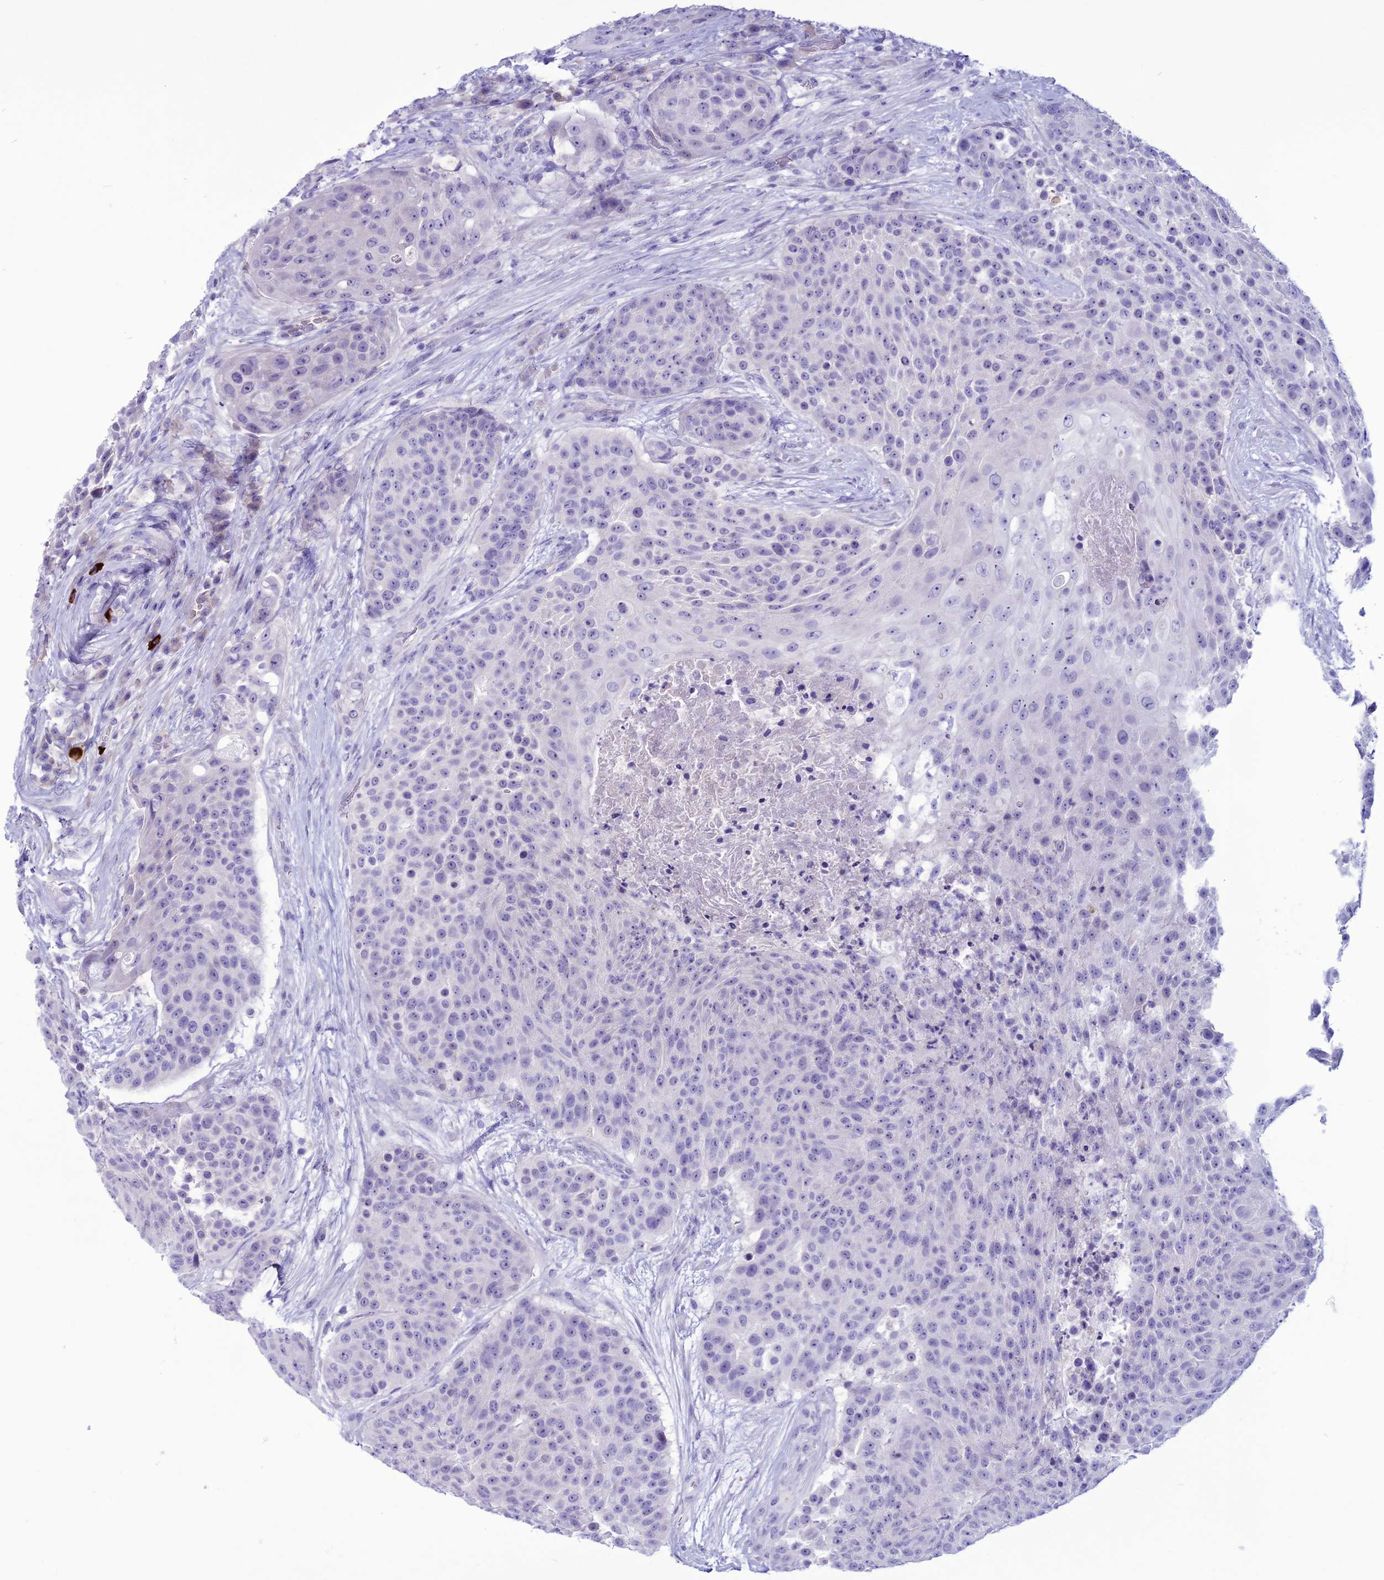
{"staining": {"intensity": "negative", "quantity": "none", "location": "none"}, "tissue": "urothelial cancer", "cell_type": "Tumor cells", "image_type": "cancer", "snomed": [{"axis": "morphology", "description": "Urothelial carcinoma, High grade"}, {"axis": "topography", "description": "Urinary bladder"}], "caption": "Urothelial cancer was stained to show a protein in brown. There is no significant positivity in tumor cells. (DAB (3,3'-diaminobenzidine) IHC with hematoxylin counter stain).", "gene": "CLEC2L", "patient": {"sex": "female", "age": 63}}